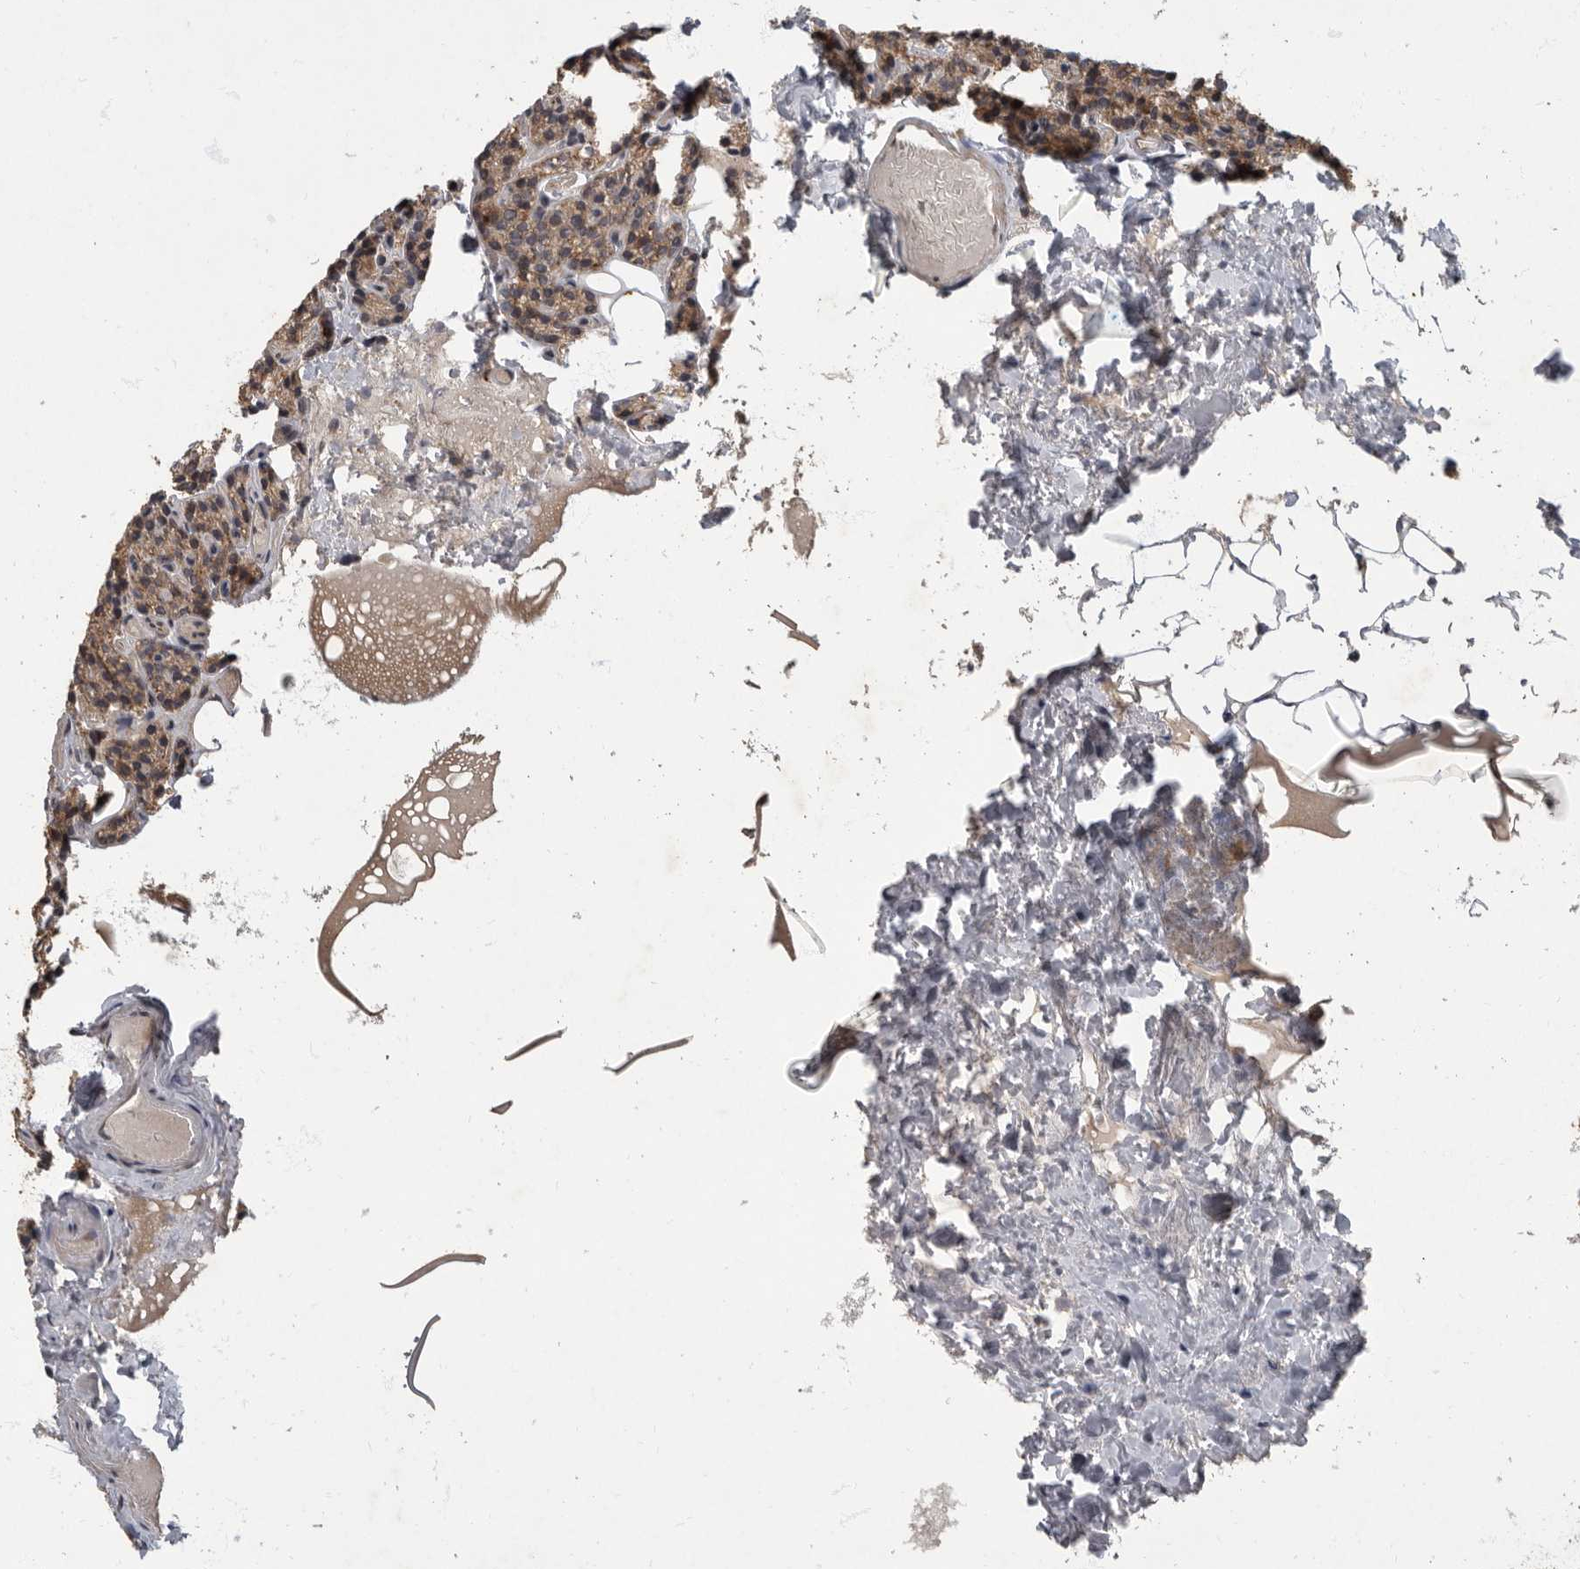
{"staining": {"intensity": "moderate", "quantity": ">75%", "location": "cytoplasmic/membranous"}, "tissue": "parathyroid gland", "cell_type": "Glandular cells", "image_type": "normal", "snomed": [{"axis": "morphology", "description": "Normal tissue, NOS"}, {"axis": "topography", "description": "Parathyroid gland"}], "caption": "This is an image of IHC staining of benign parathyroid gland, which shows moderate positivity in the cytoplasmic/membranous of glandular cells.", "gene": "IQCK", "patient": {"sex": "female", "age": 85}}